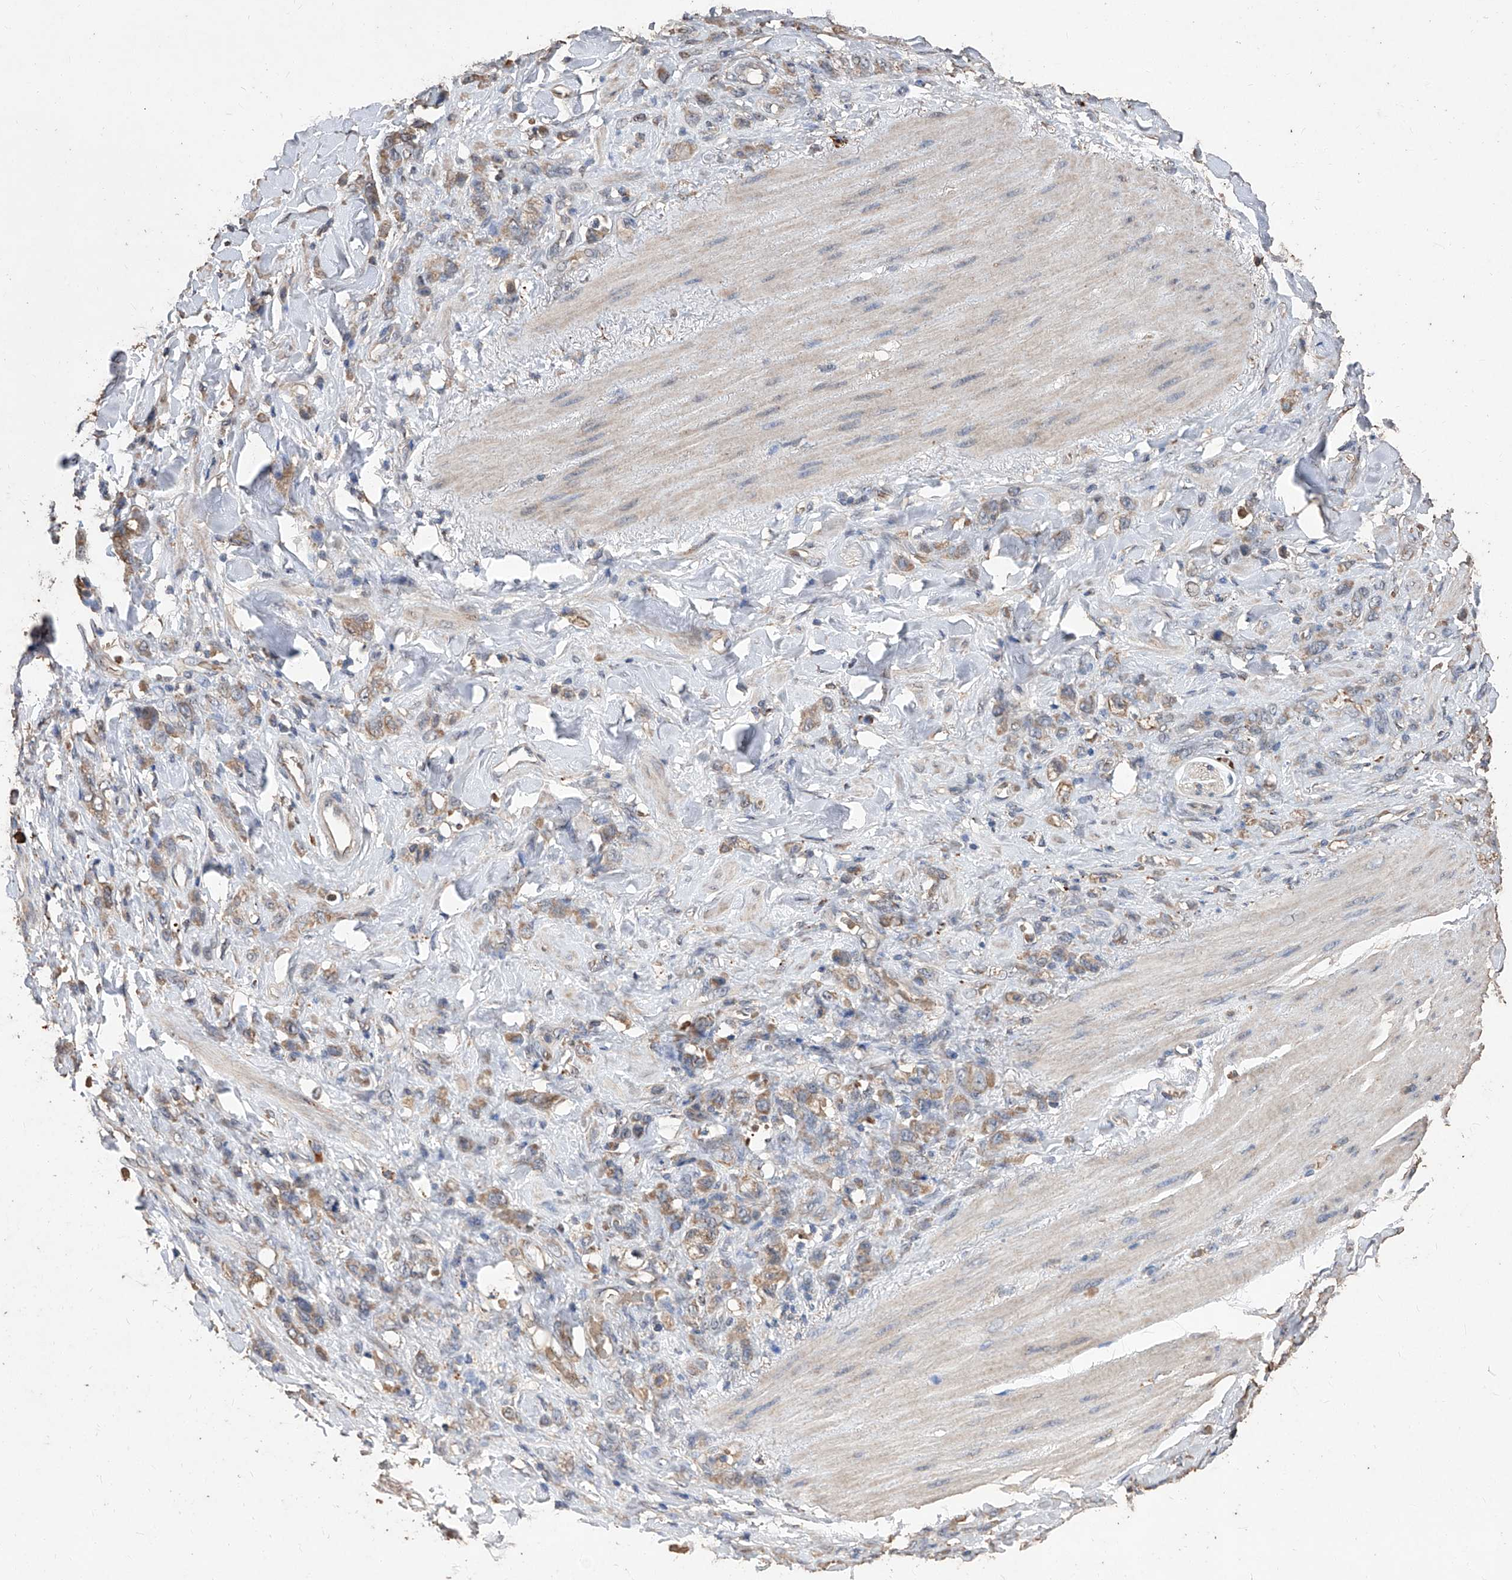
{"staining": {"intensity": "weak", "quantity": ">75%", "location": "cytoplasmic/membranous"}, "tissue": "stomach cancer", "cell_type": "Tumor cells", "image_type": "cancer", "snomed": [{"axis": "morphology", "description": "Normal tissue, NOS"}, {"axis": "morphology", "description": "Adenocarcinoma, NOS"}, {"axis": "topography", "description": "Stomach"}], "caption": "Immunohistochemistry (IHC) photomicrograph of human stomach adenocarcinoma stained for a protein (brown), which reveals low levels of weak cytoplasmic/membranous expression in approximately >75% of tumor cells.", "gene": "EML1", "patient": {"sex": "male", "age": 82}}